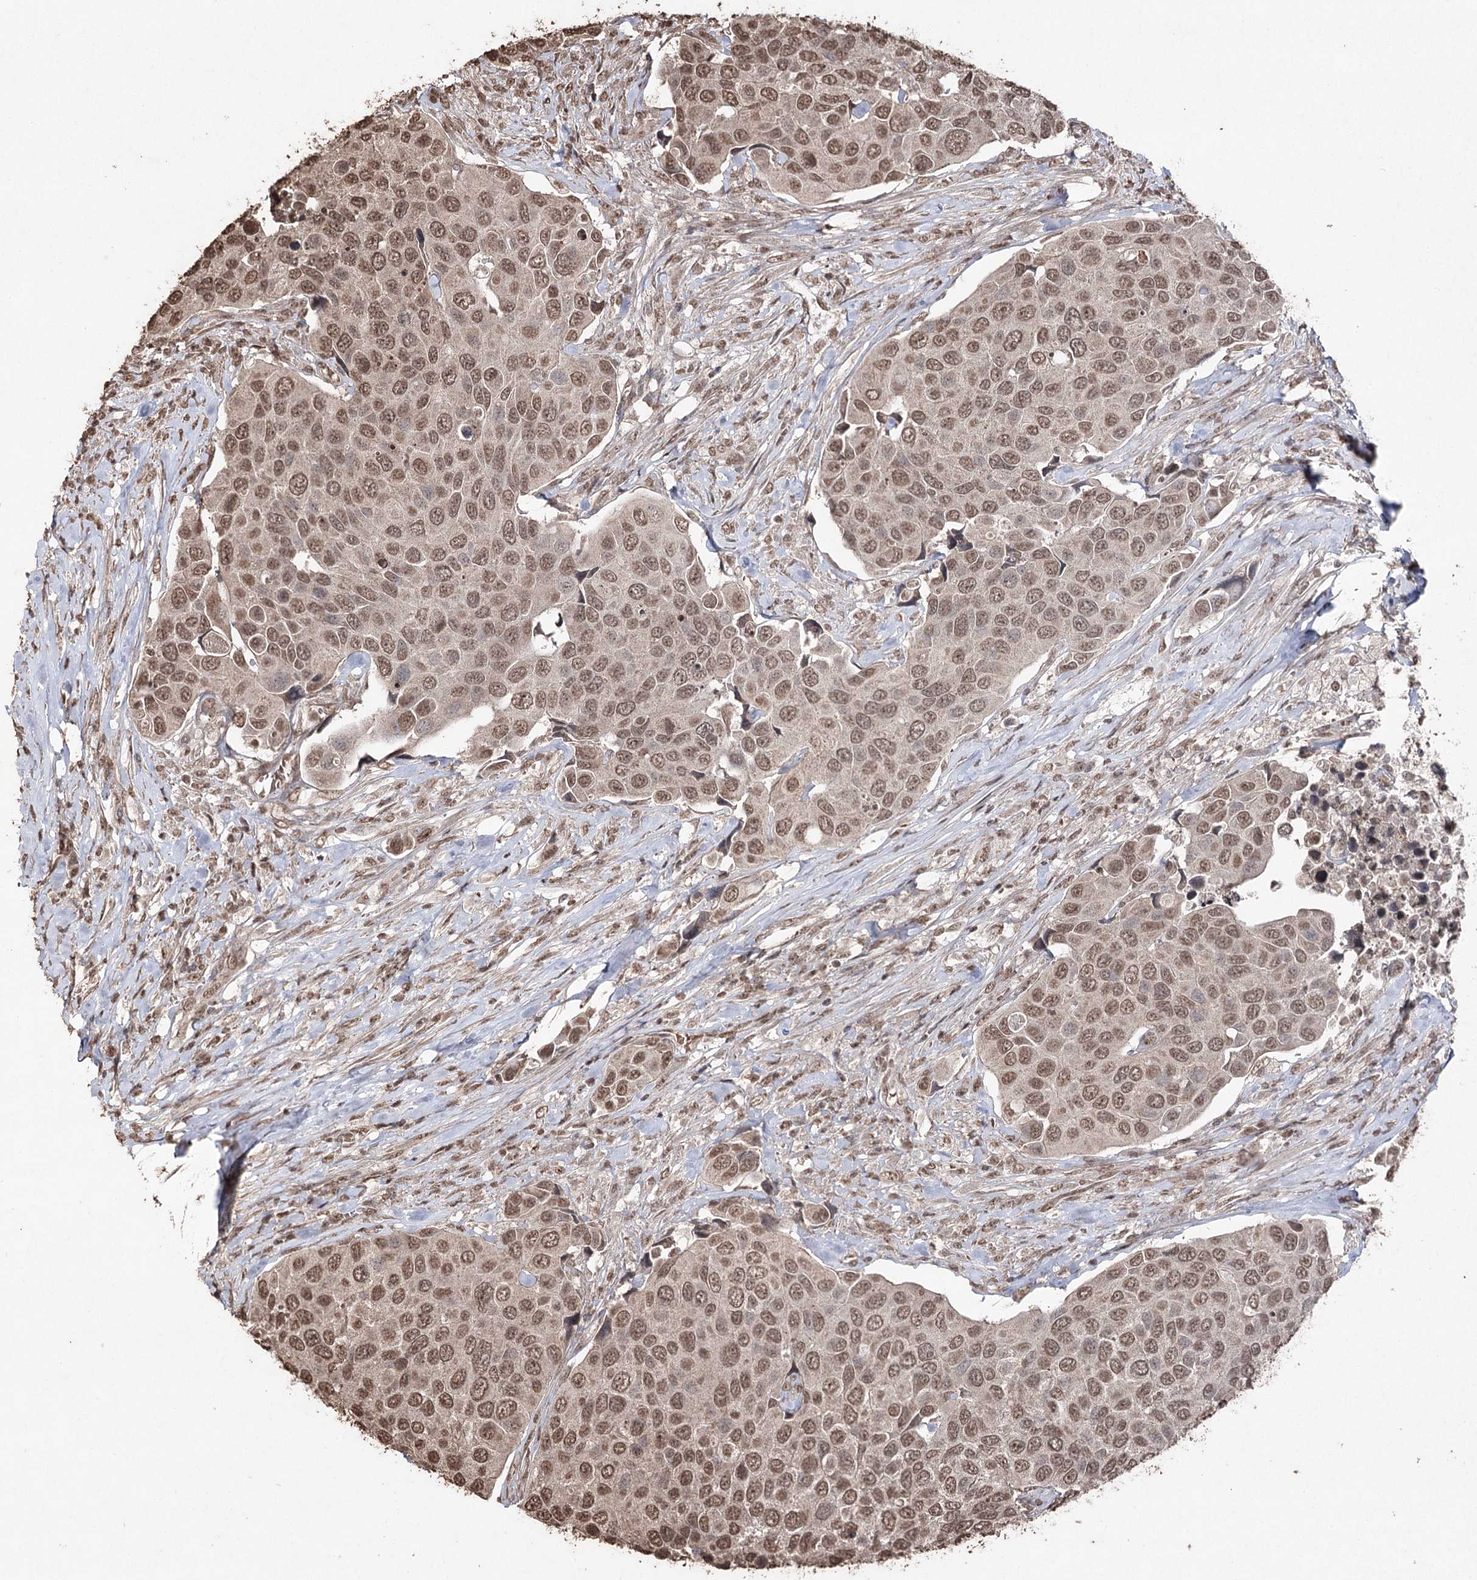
{"staining": {"intensity": "moderate", "quantity": ">75%", "location": "nuclear"}, "tissue": "urothelial cancer", "cell_type": "Tumor cells", "image_type": "cancer", "snomed": [{"axis": "morphology", "description": "Urothelial carcinoma, High grade"}, {"axis": "topography", "description": "Urinary bladder"}], "caption": "Human urothelial cancer stained for a protein (brown) reveals moderate nuclear positive positivity in approximately >75% of tumor cells.", "gene": "ATG14", "patient": {"sex": "male", "age": 74}}